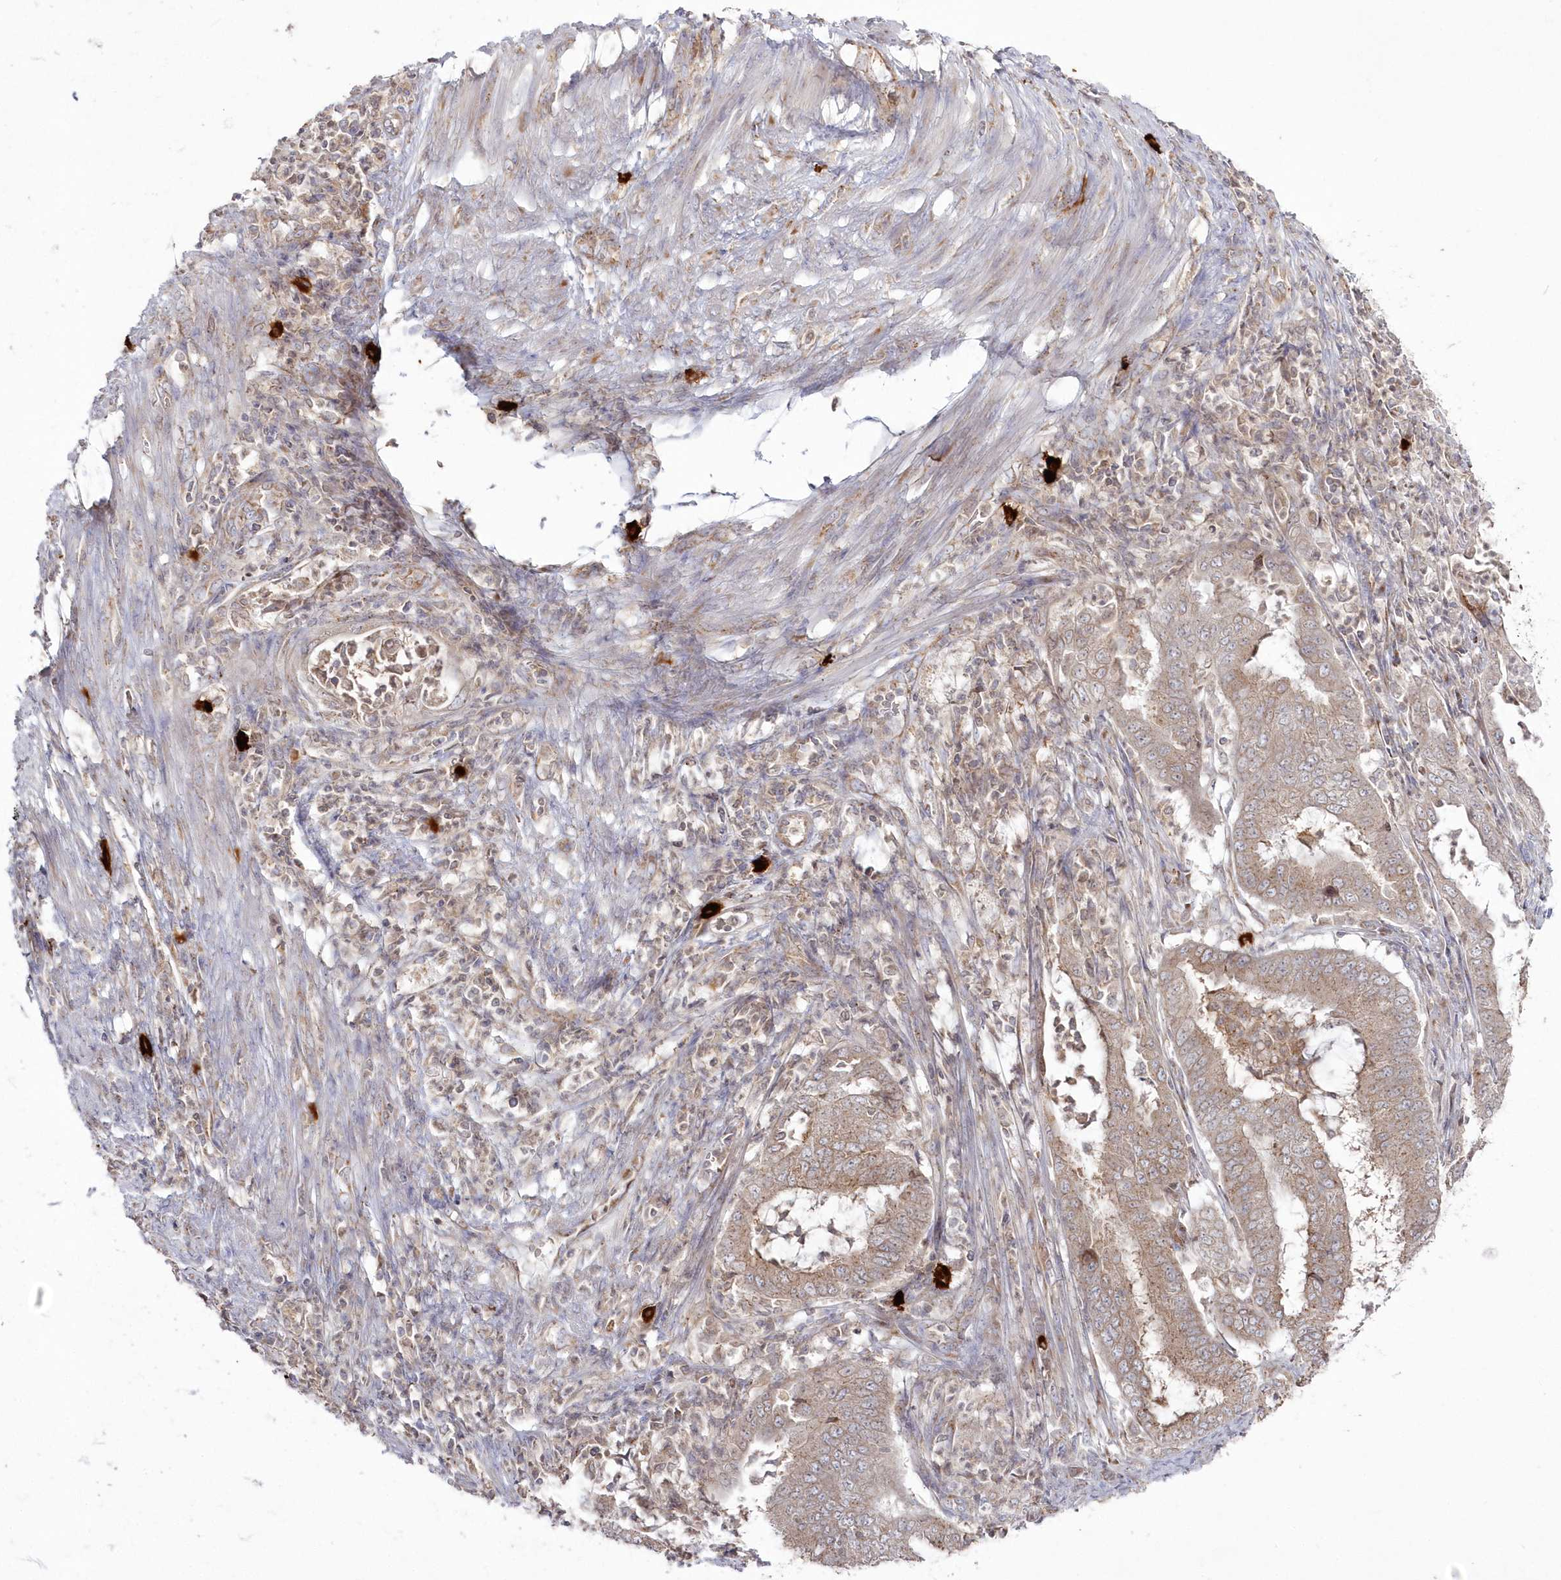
{"staining": {"intensity": "moderate", "quantity": ">75%", "location": "cytoplasmic/membranous"}, "tissue": "endometrial cancer", "cell_type": "Tumor cells", "image_type": "cancer", "snomed": [{"axis": "morphology", "description": "Adenocarcinoma, NOS"}, {"axis": "topography", "description": "Endometrium"}], "caption": "Adenocarcinoma (endometrial) stained with a protein marker demonstrates moderate staining in tumor cells.", "gene": "ARSB", "patient": {"sex": "female", "age": 51}}